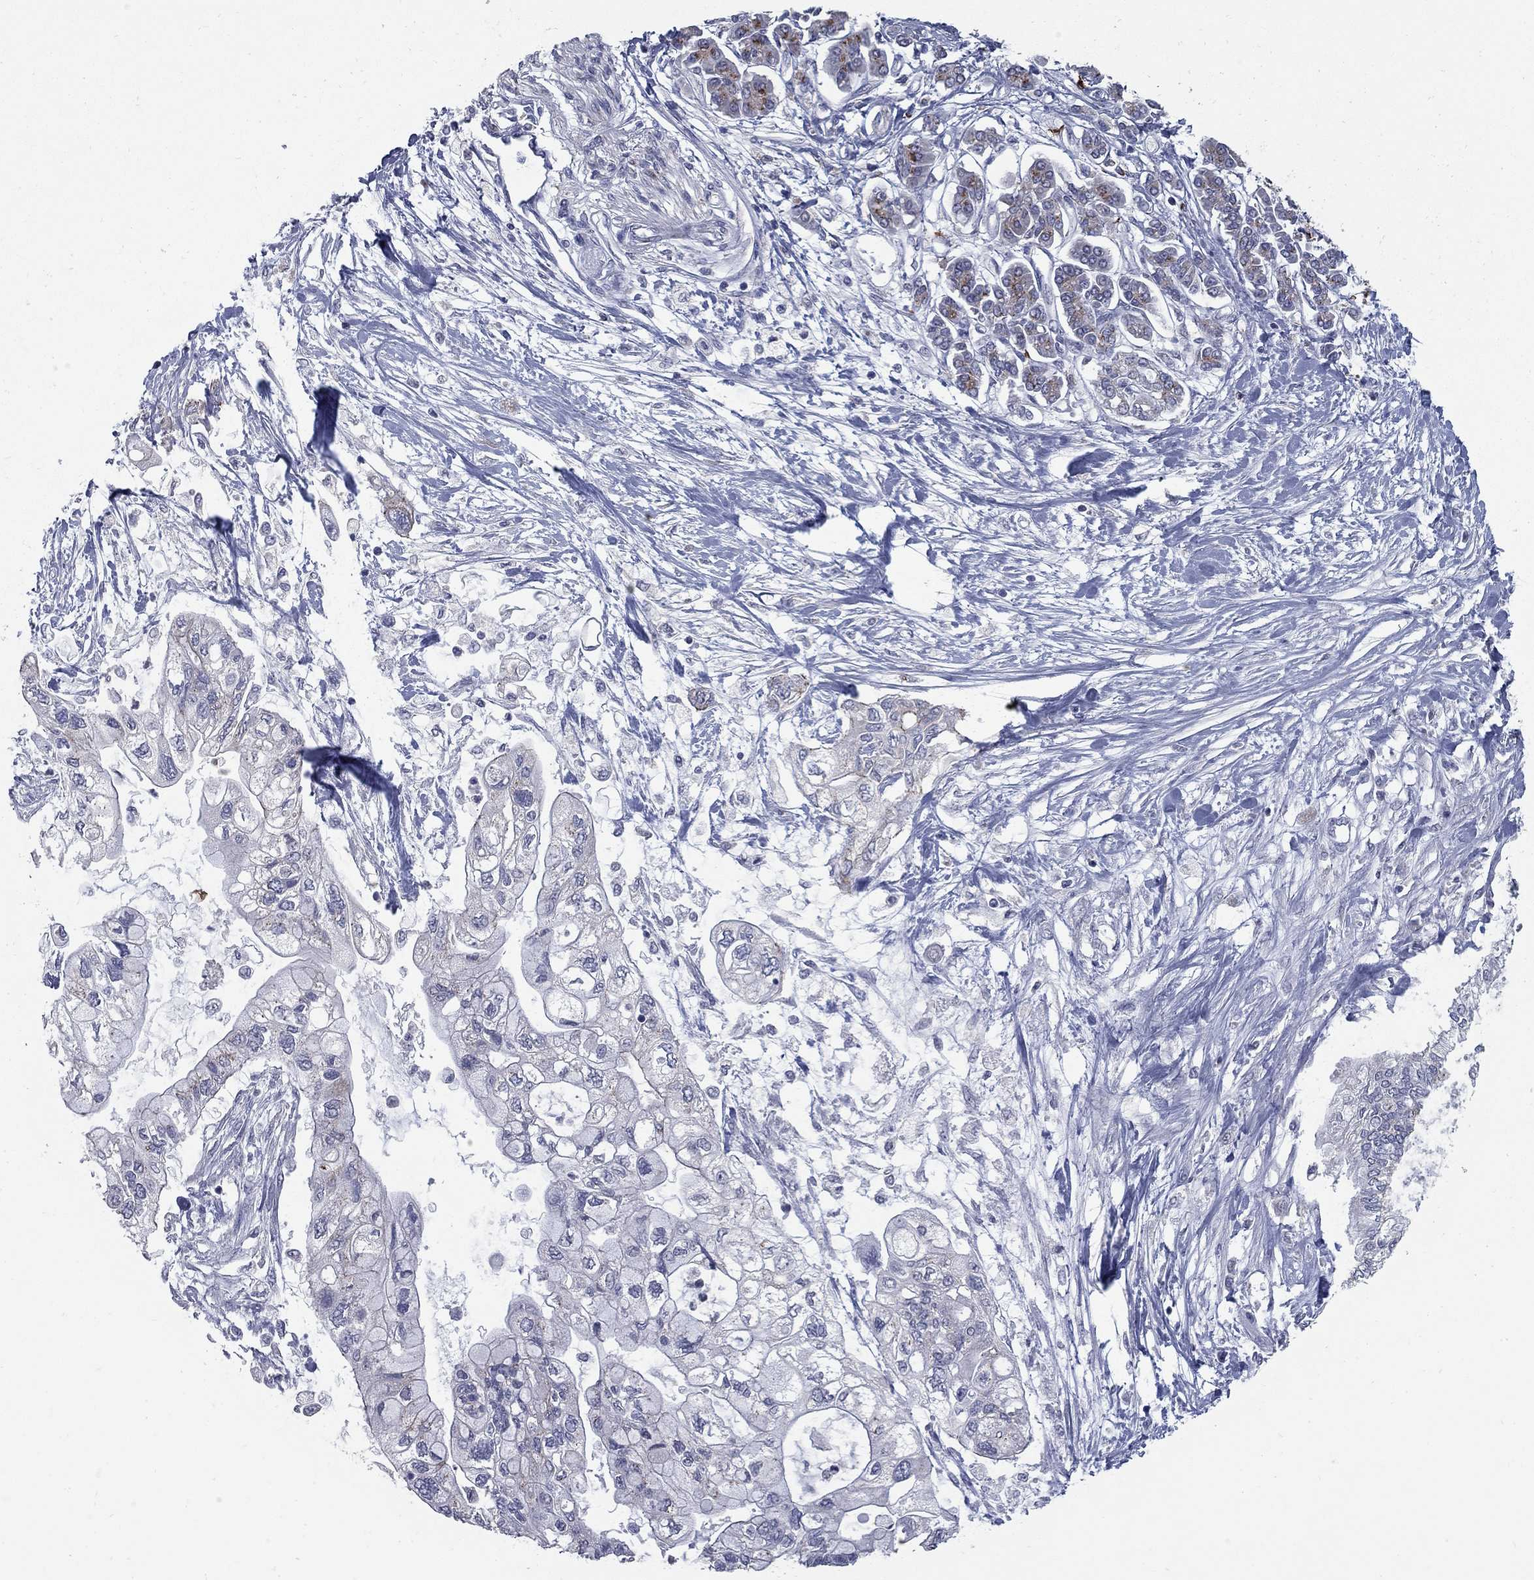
{"staining": {"intensity": "strong", "quantity": "<25%", "location": "cytoplasmic/membranous"}, "tissue": "pancreatic cancer", "cell_type": "Tumor cells", "image_type": "cancer", "snomed": [{"axis": "morphology", "description": "Adenocarcinoma, NOS"}, {"axis": "topography", "description": "Pancreas"}], "caption": "Protein expression analysis of human pancreatic cancer reveals strong cytoplasmic/membranous expression in about <25% of tumor cells.", "gene": "KIAA0319L", "patient": {"sex": "female", "age": 77}}